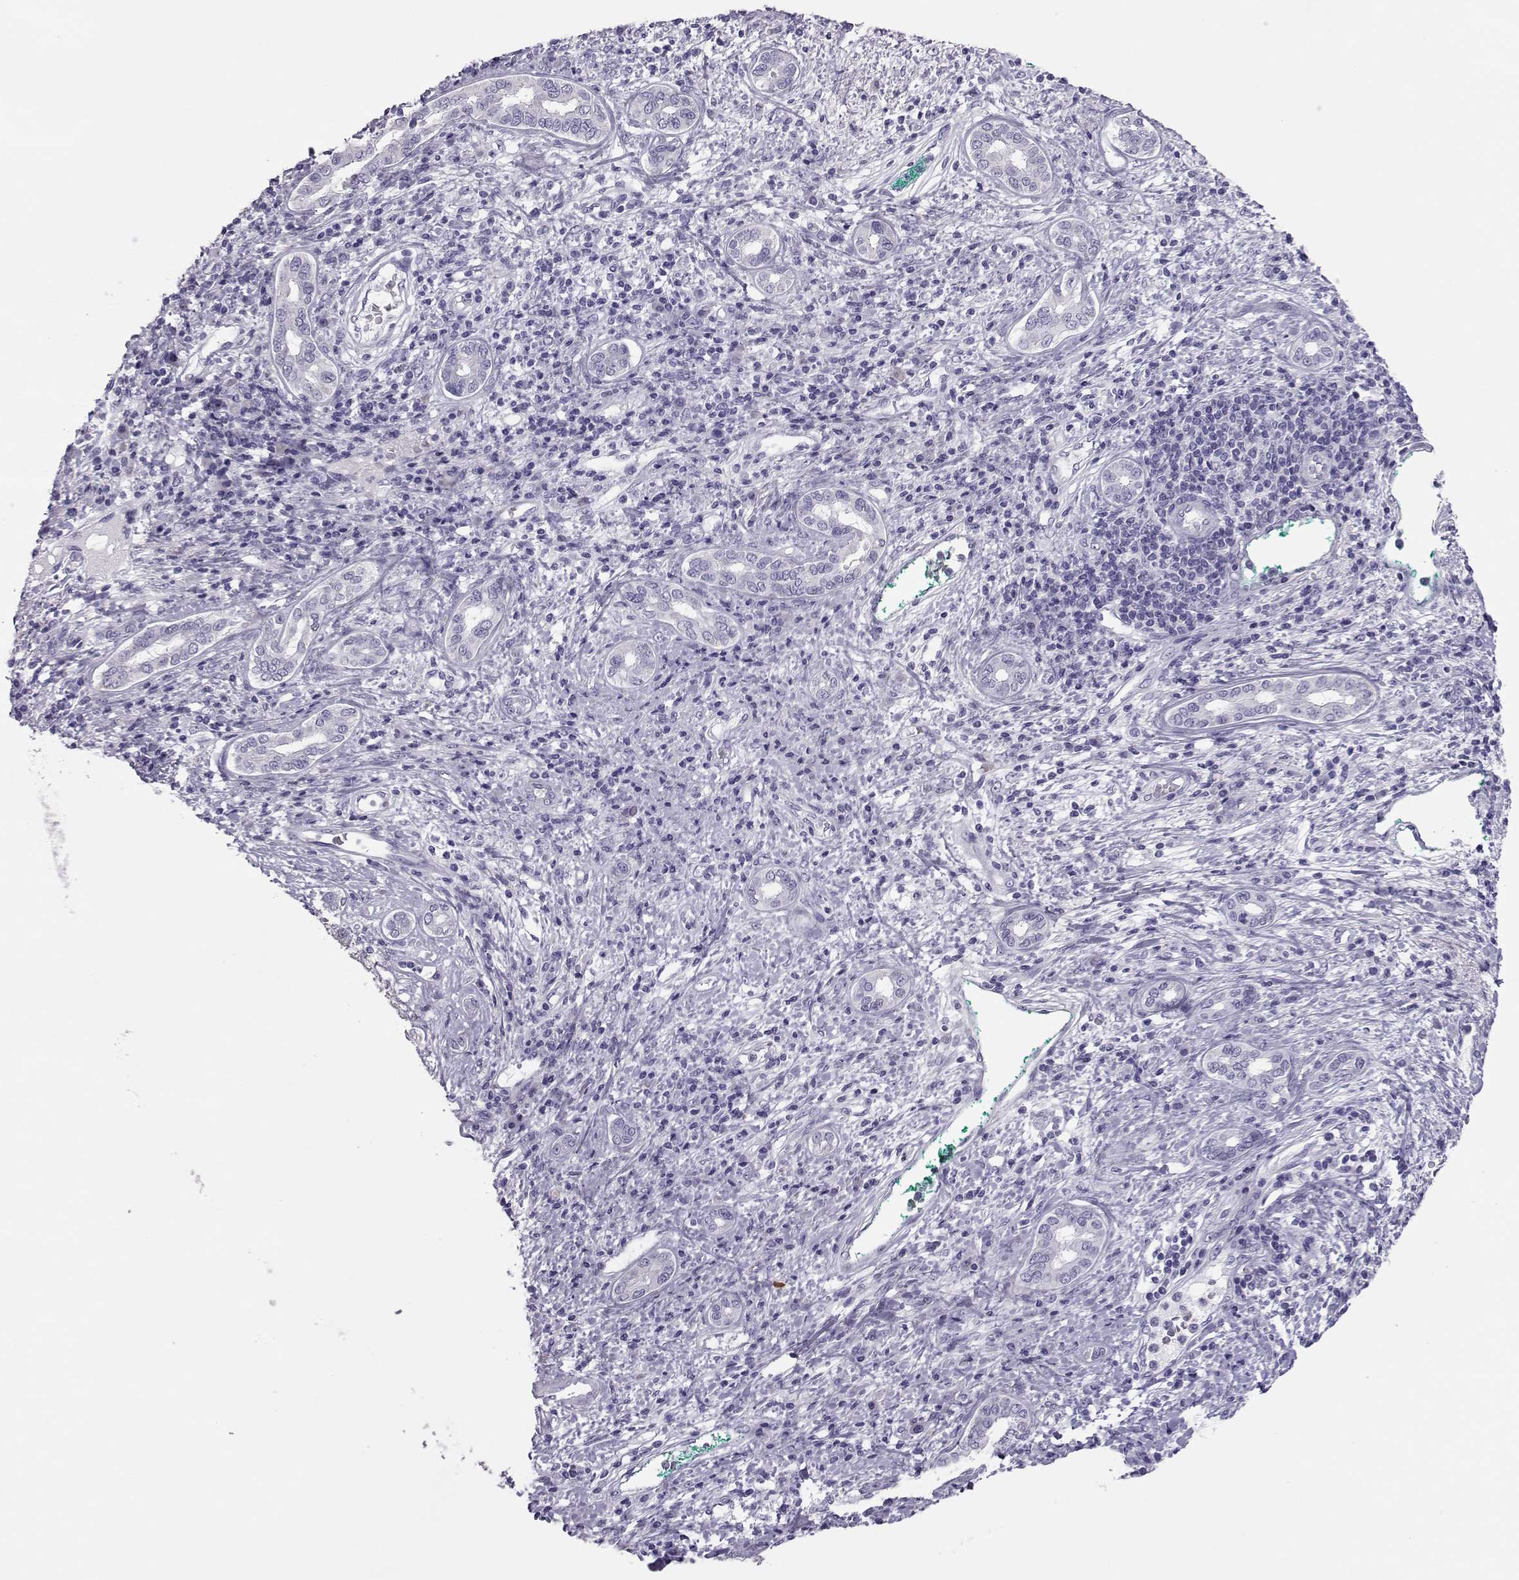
{"staining": {"intensity": "negative", "quantity": "none", "location": "none"}, "tissue": "liver cancer", "cell_type": "Tumor cells", "image_type": "cancer", "snomed": [{"axis": "morphology", "description": "Carcinoma, Hepatocellular, NOS"}, {"axis": "topography", "description": "Liver"}], "caption": "A micrograph of liver cancer stained for a protein shows no brown staining in tumor cells. (DAB immunohistochemistry (IHC) with hematoxylin counter stain).", "gene": "TRPM7", "patient": {"sex": "male", "age": 65}}